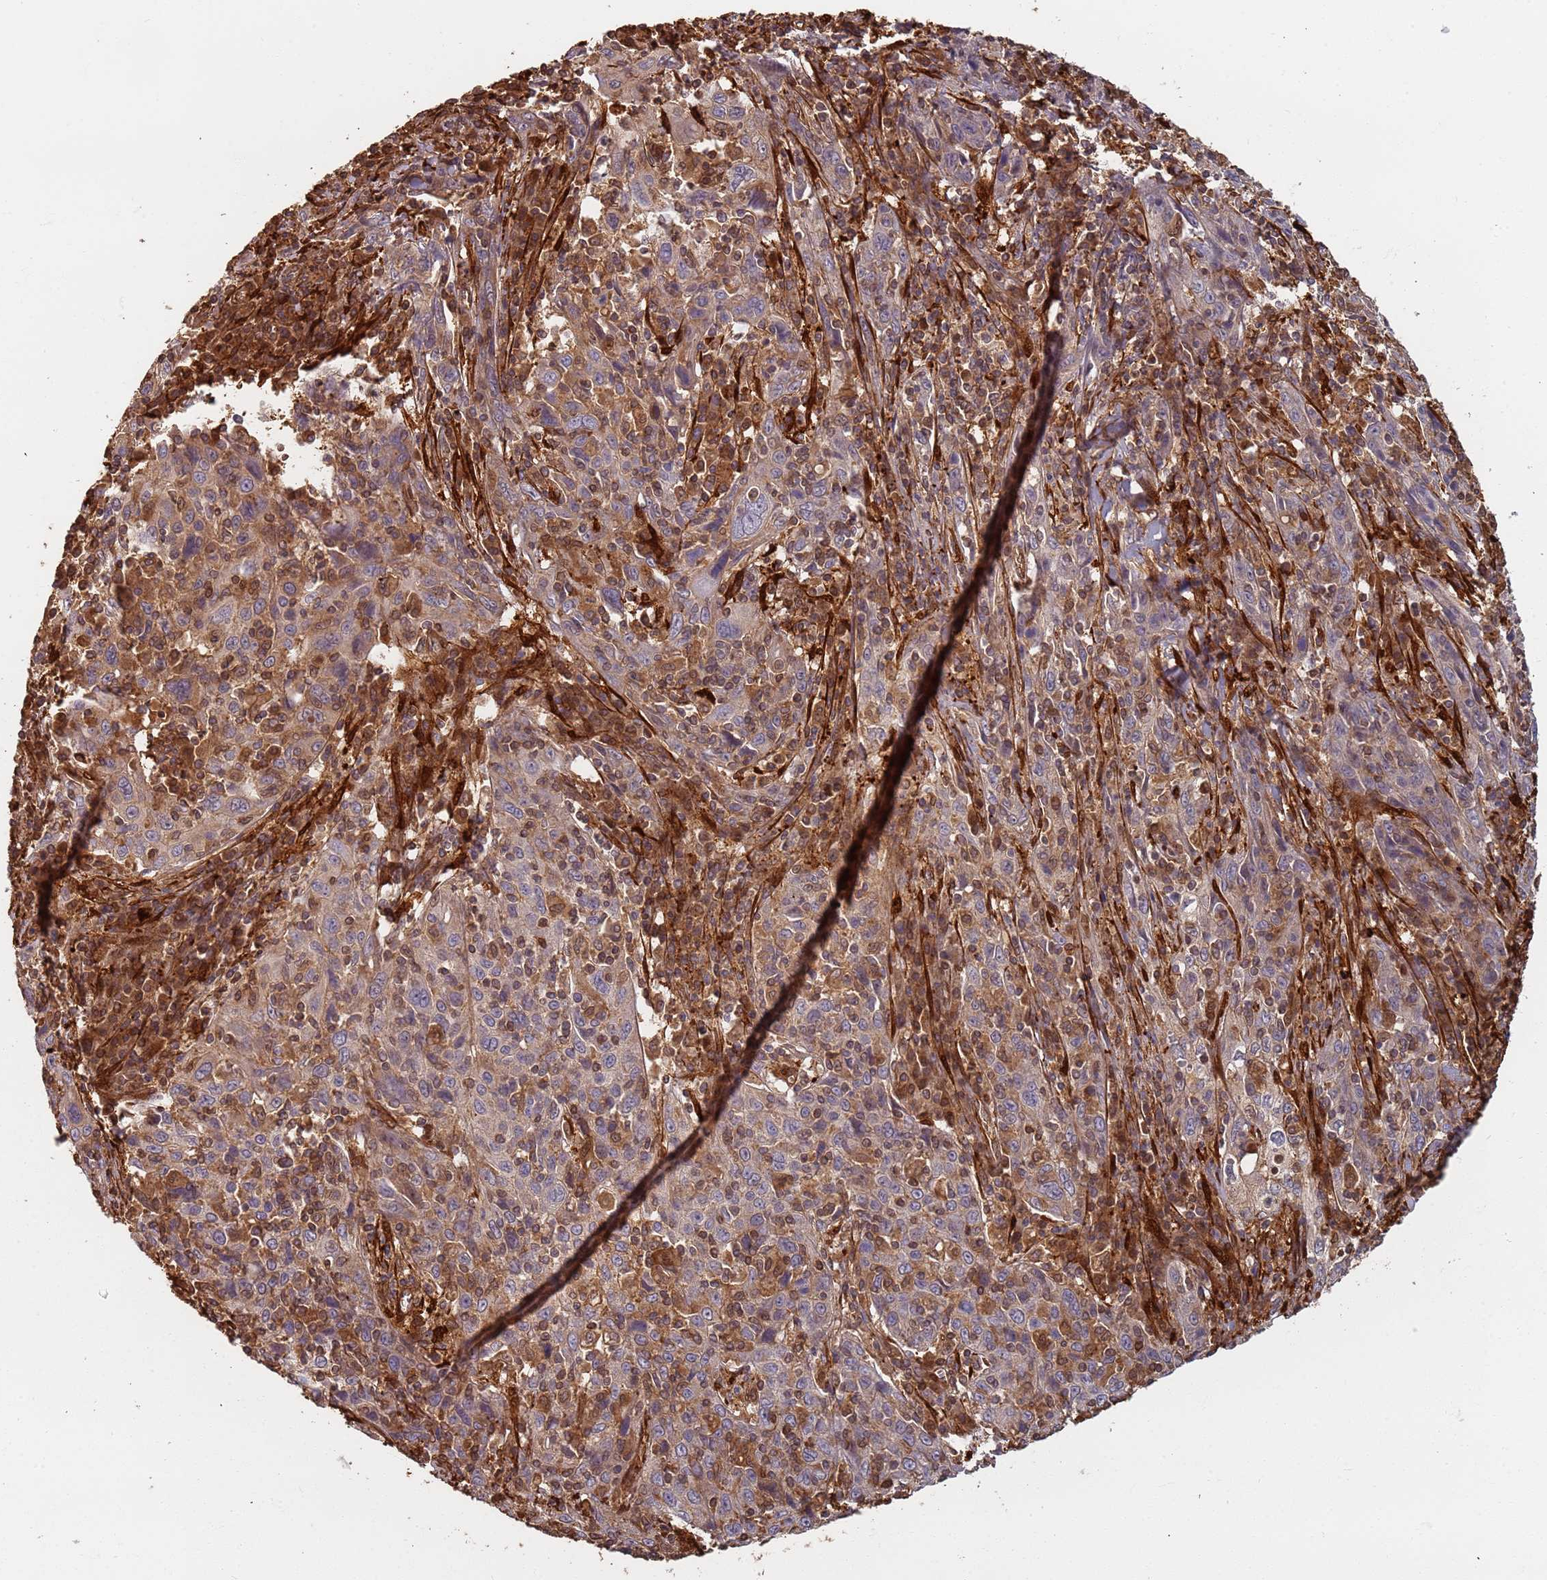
{"staining": {"intensity": "moderate", "quantity": "25%-75%", "location": "cytoplasmic/membranous,nuclear"}, "tissue": "cervical cancer", "cell_type": "Tumor cells", "image_type": "cancer", "snomed": [{"axis": "morphology", "description": "Squamous cell carcinoma, NOS"}, {"axis": "topography", "description": "Cervix"}], "caption": "DAB immunohistochemical staining of cervical squamous cell carcinoma exhibits moderate cytoplasmic/membranous and nuclear protein expression in about 25%-75% of tumor cells.", "gene": "SDCCAG8", "patient": {"sex": "female", "age": 46}}